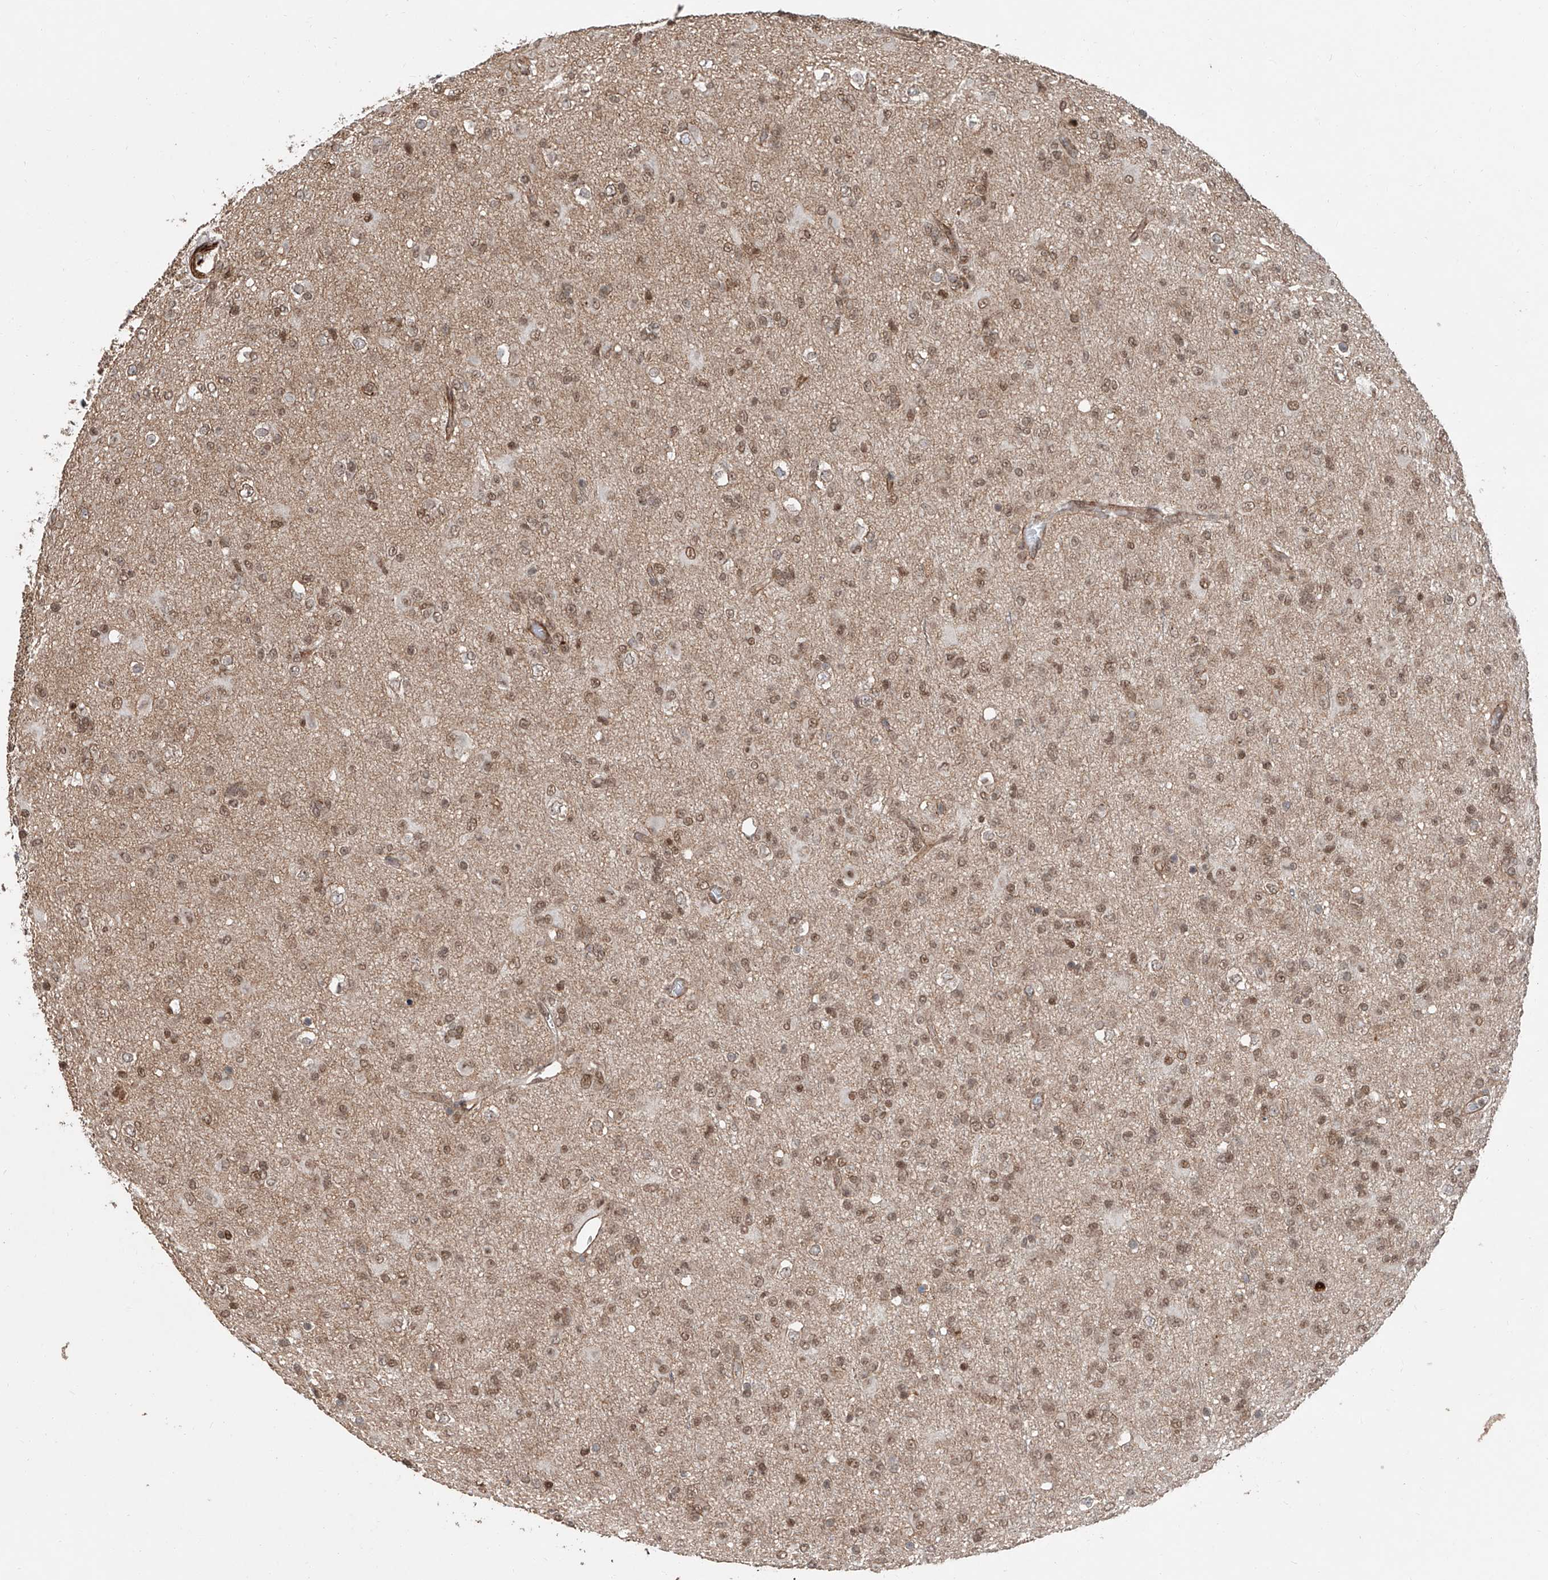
{"staining": {"intensity": "moderate", "quantity": ">75%", "location": "nuclear"}, "tissue": "glioma", "cell_type": "Tumor cells", "image_type": "cancer", "snomed": [{"axis": "morphology", "description": "Glioma, malignant, Low grade"}, {"axis": "topography", "description": "Brain"}], "caption": "IHC staining of malignant low-grade glioma, which reveals medium levels of moderate nuclear expression in about >75% of tumor cells indicating moderate nuclear protein expression. The staining was performed using DAB (brown) for protein detection and nuclei were counterstained in hematoxylin (blue).", "gene": "SDE2", "patient": {"sex": "male", "age": 65}}